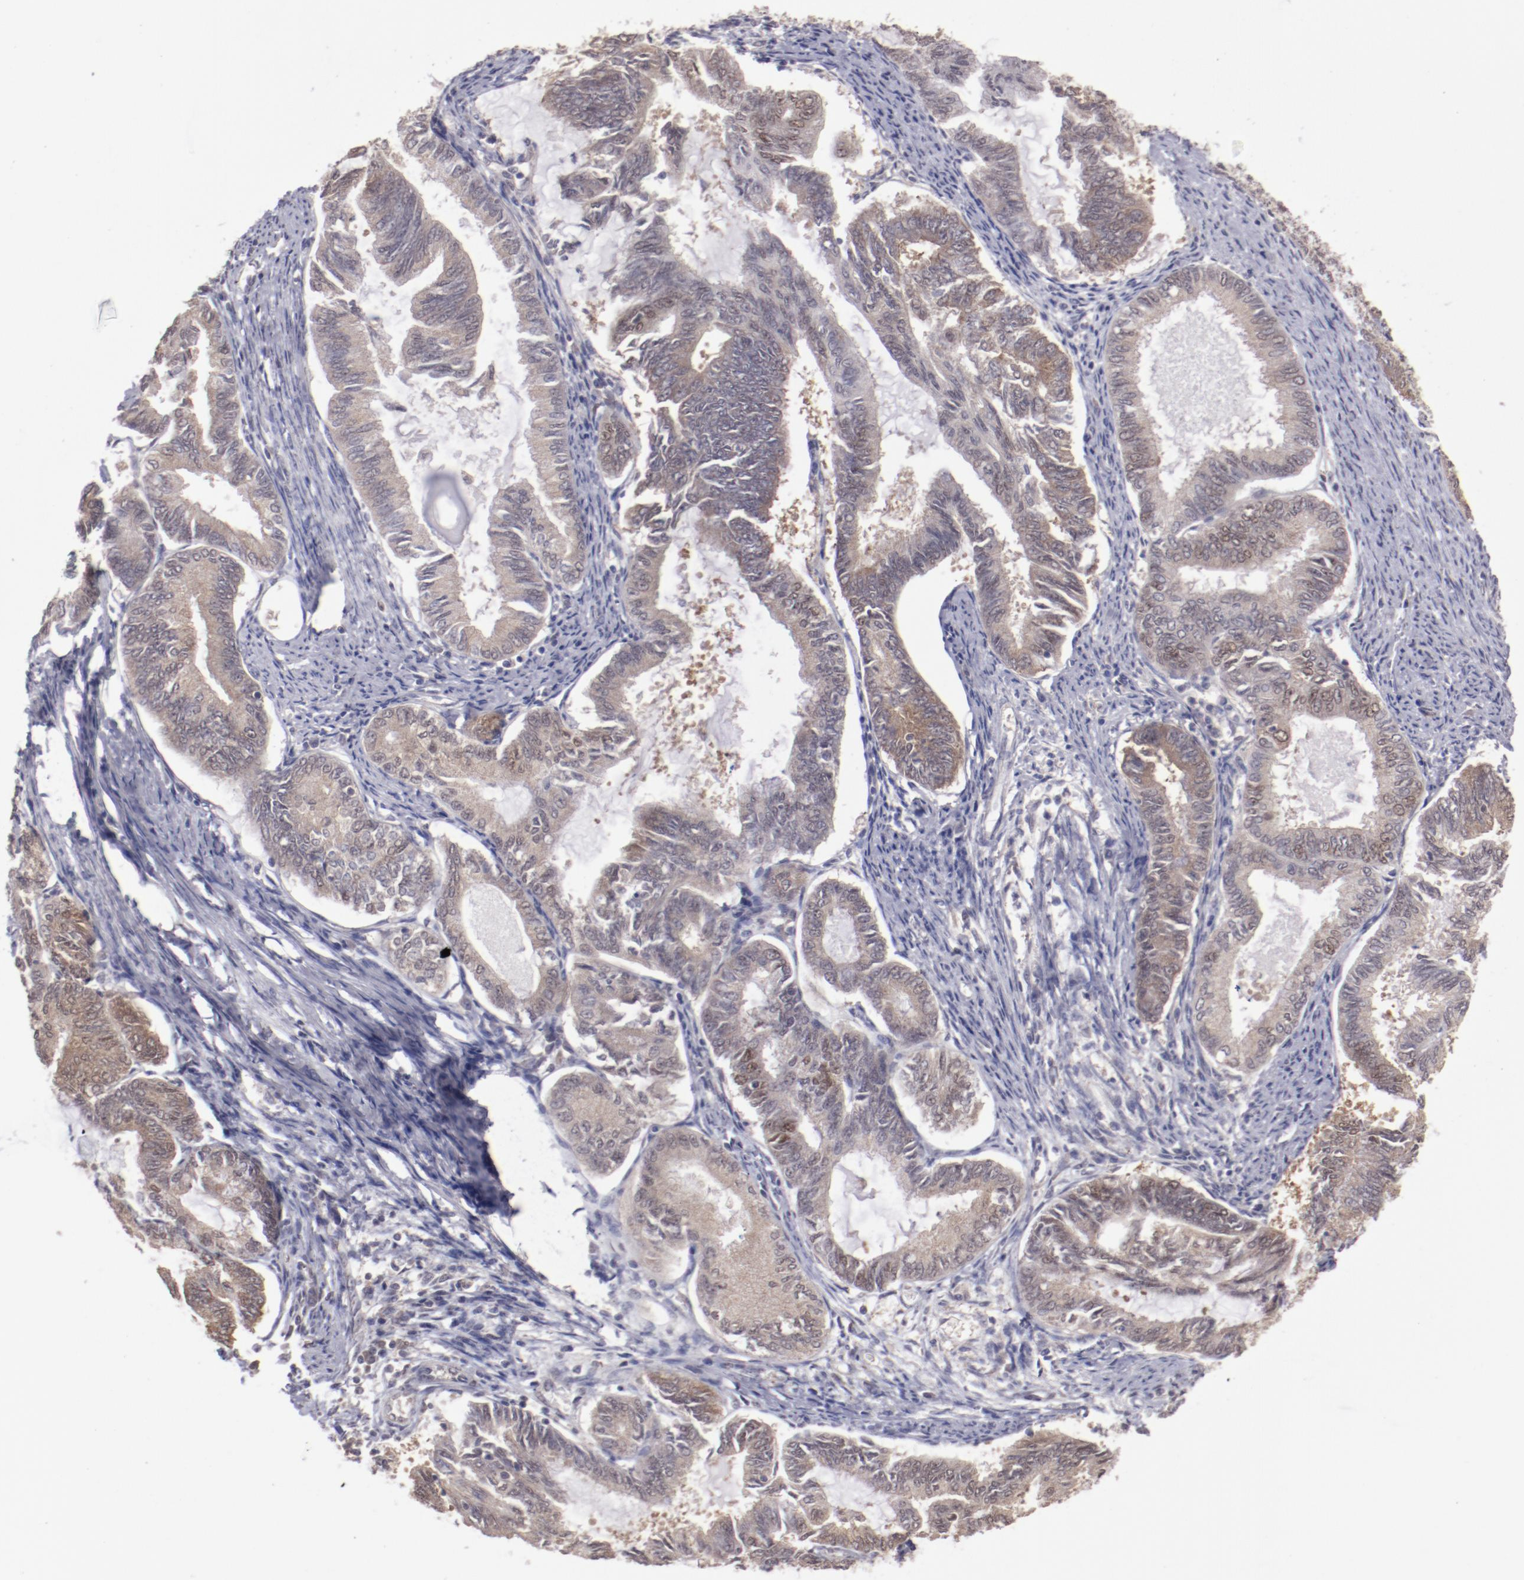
{"staining": {"intensity": "moderate", "quantity": ">75%", "location": "cytoplasmic/membranous,nuclear"}, "tissue": "endometrial cancer", "cell_type": "Tumor cells", "image_type": "cancer", "snomed": [{"axis": "morphology", "description": "Adenocarcinoma, NOS"}, {"axis": "topography", "description": "Endometrium"}], "caption": "Protein positivity by IHC displays moderate cytoplasmic/membranous and nuclear staining in approximately >75% of tumor cells in endometrial adenocarcinoma.", "gene": "ARNT", "patient": {"sex": "female", "age": 86}}